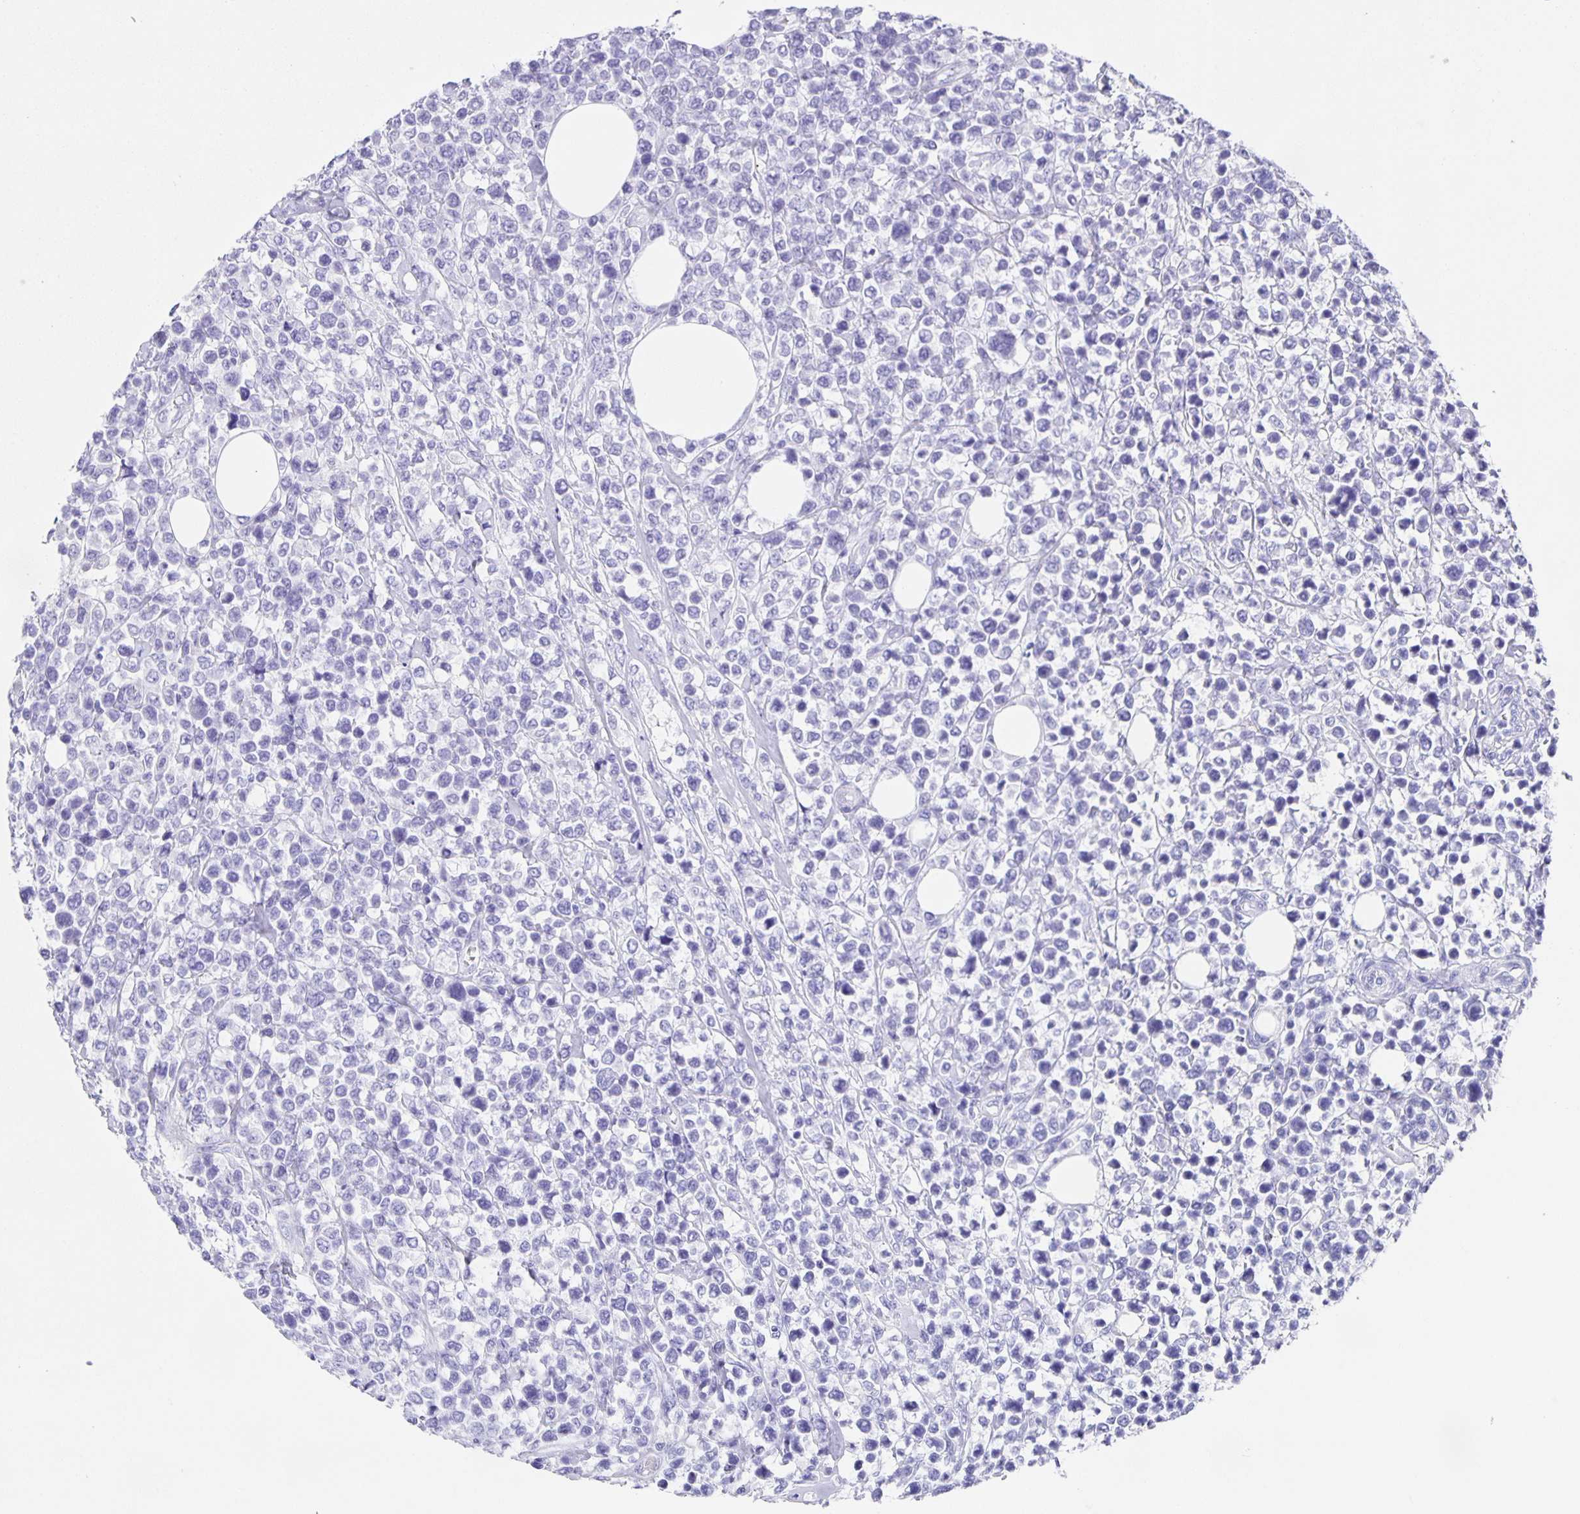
{"staining": {"intensity": "negative", "quantity": "none", "location": "none"}, "tissue": "lymphoma", "cell_type": "Tumor cells", "image_type": "cancer", "snomed": [{"axis": "morphology", "description": "Malignant lymphoma, non-Hodgkin's type, High grade"}, {"axis": "topography", "description": "Soft tissue"}], "caption": "This is an immunohistochemistry micrograph of lymphoma. There is no staining in tumor cells.", "gene": "GUCA2A", "patient": {"sex": "female", "age": 56}}